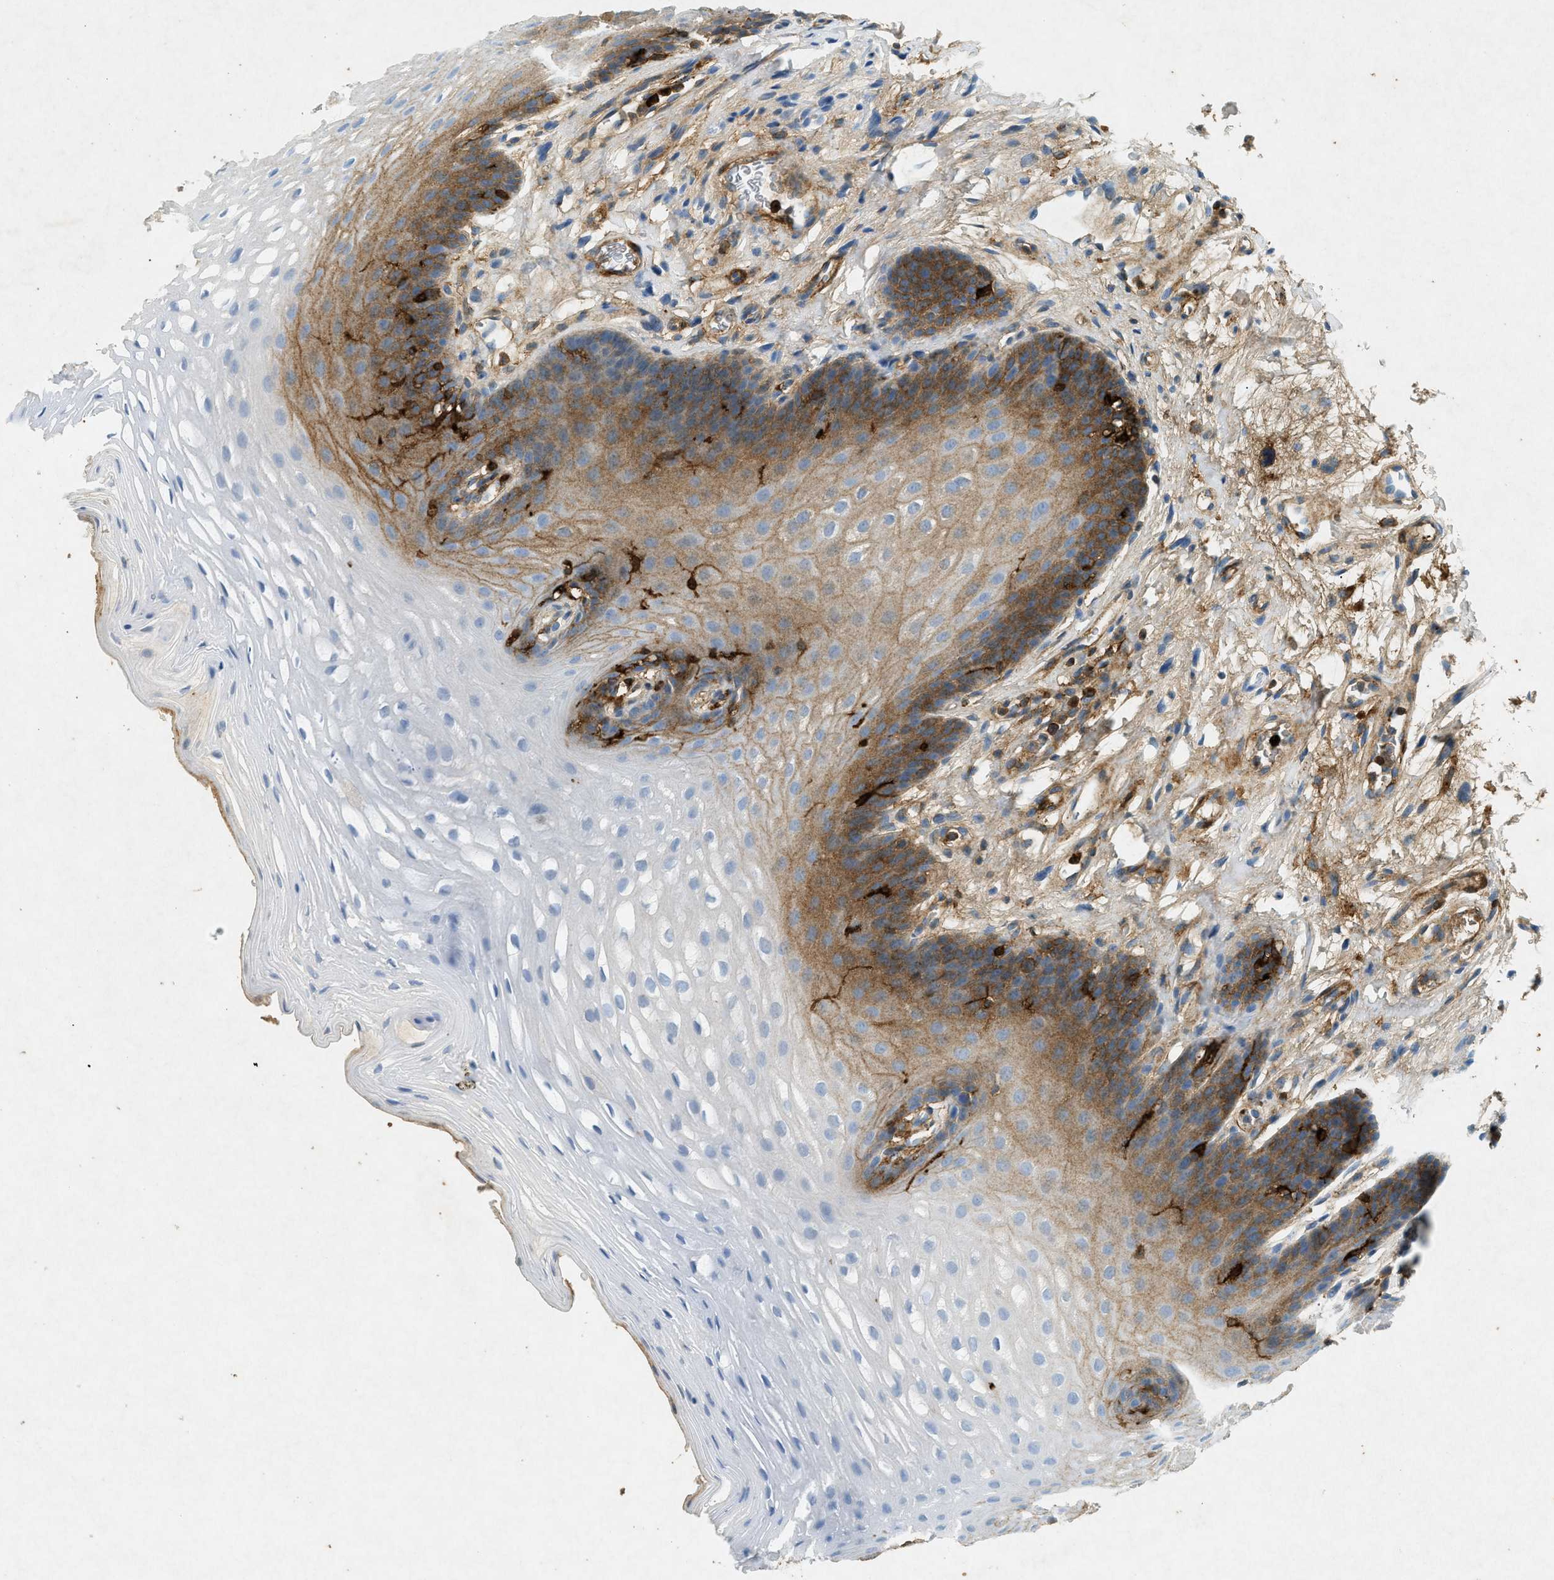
{"staining": {"intensity": "moderate", "quantity": "25%-75%", "location": "cytoplasmic/membranous"}, "tissue": "oral mucosa", "cell_type": "Squamous epithelial cells", "image_type": "normal", "snomed": [{"axis": "morphology", "description": "Normal tissue, NOS"}, {"axis": "topography", "description": "Oral tissue"}], "caption": "The immunohistochemical stain highlights moderate cytoplasmic/membranous positivity in squamous epithelial cells of normal oral mucosa. Using DAB (brown) and hematoxylin (blue) stains, captured at high magnification using brightfield microscopy.", "gene": "F2", "patient": {"sex": "male", "age": 62}}